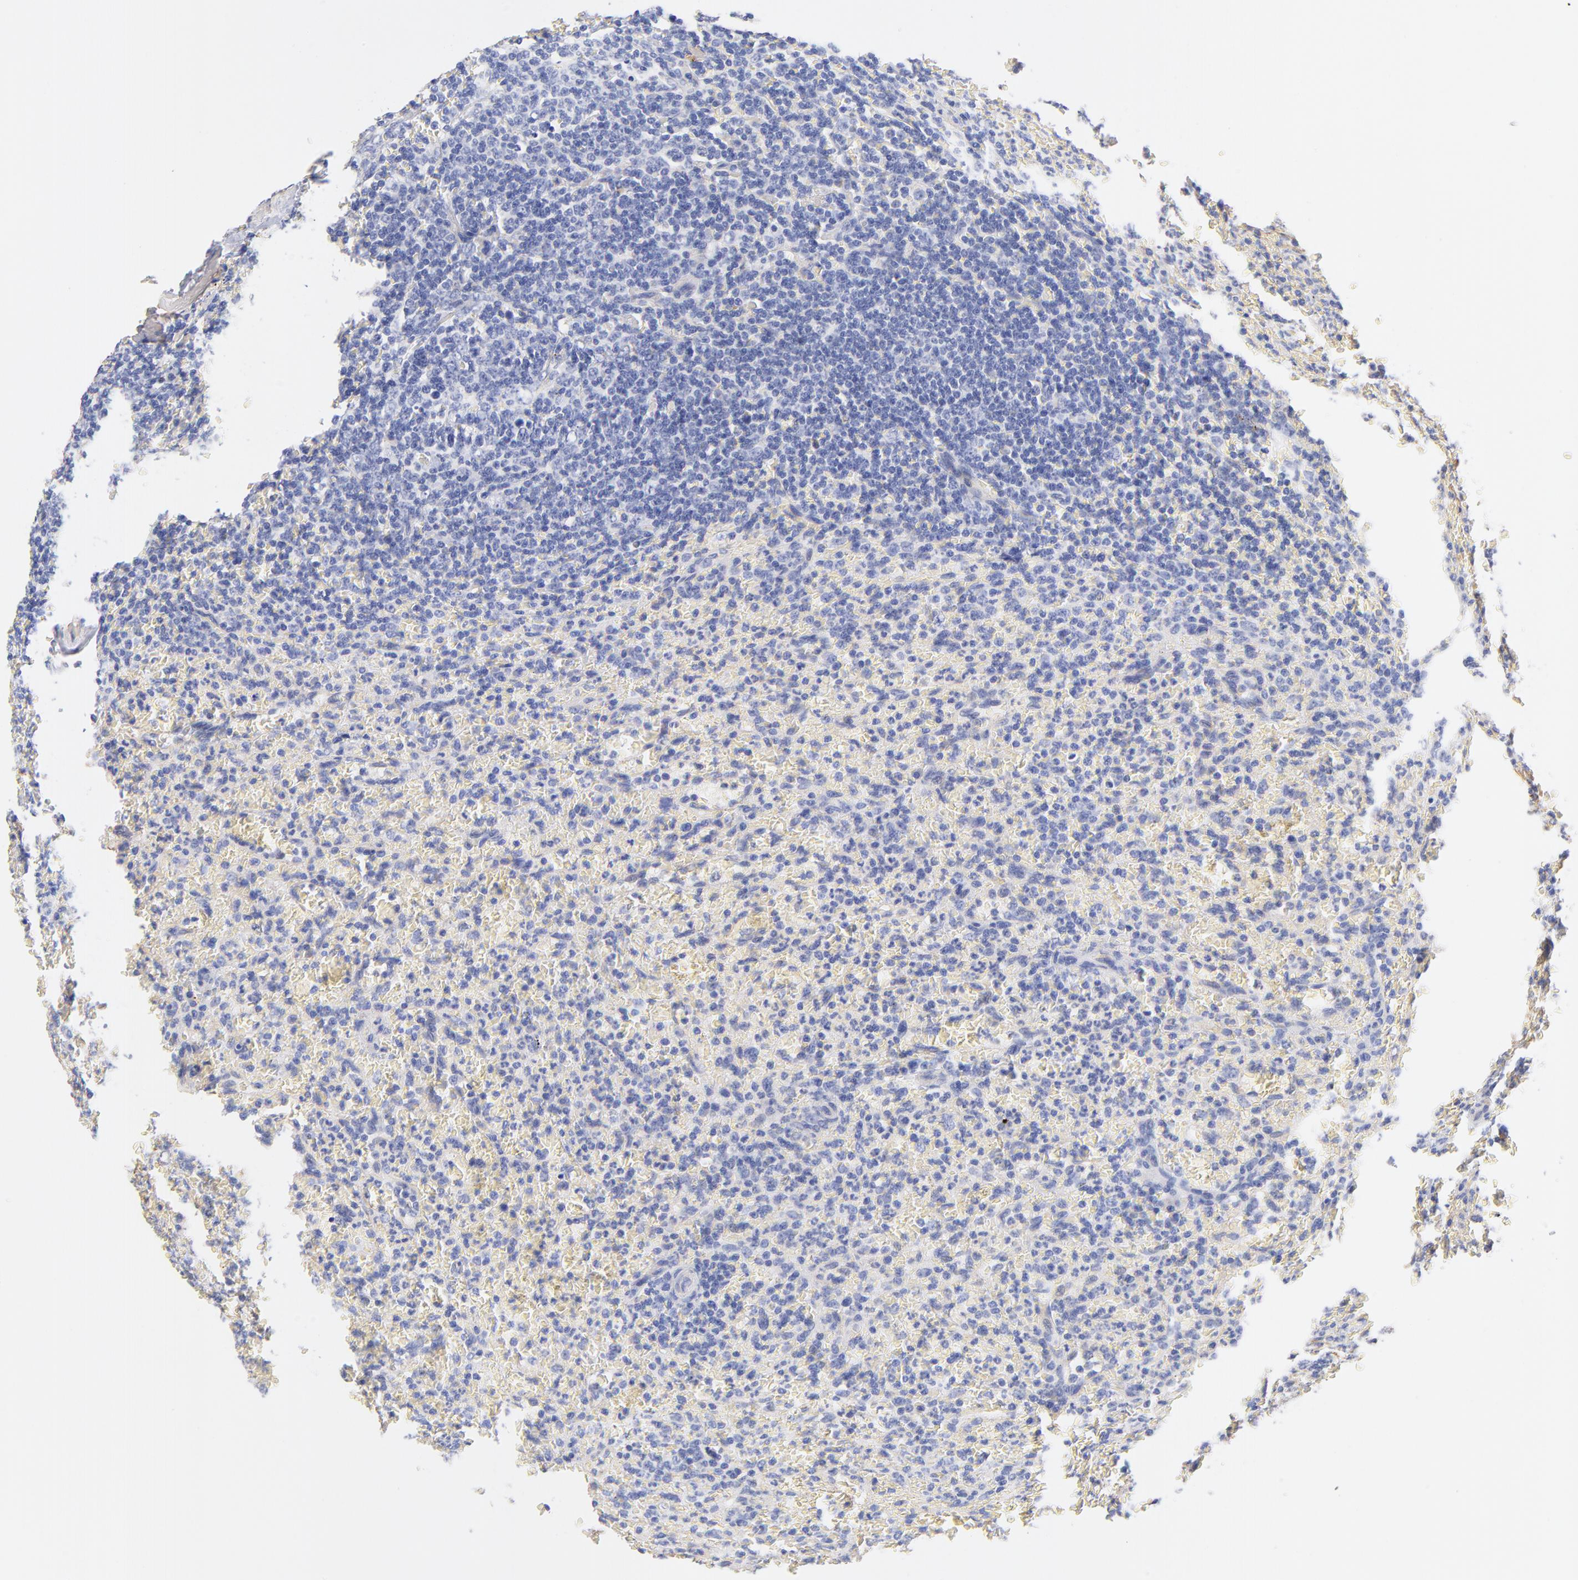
{"staining": {"intensity": "weak", "quantity": "<25%", "location": "cytoplasmic/membranous"}, "tissue": "lymphoma", "cell_type": "Tumor cells", "image_type": "cancer", "snomed": [{"axis": "morphology", "description": "Malignant lymphoma, non-Hodgkin's type, Low grade"}, {"axis": "topography", "description": "Spleen"}], "caption": "The image shows no staining of tumor cells in lymphoma.", "gene": "HS3ST1", "patient": {"sex": "female", "age": 64}}